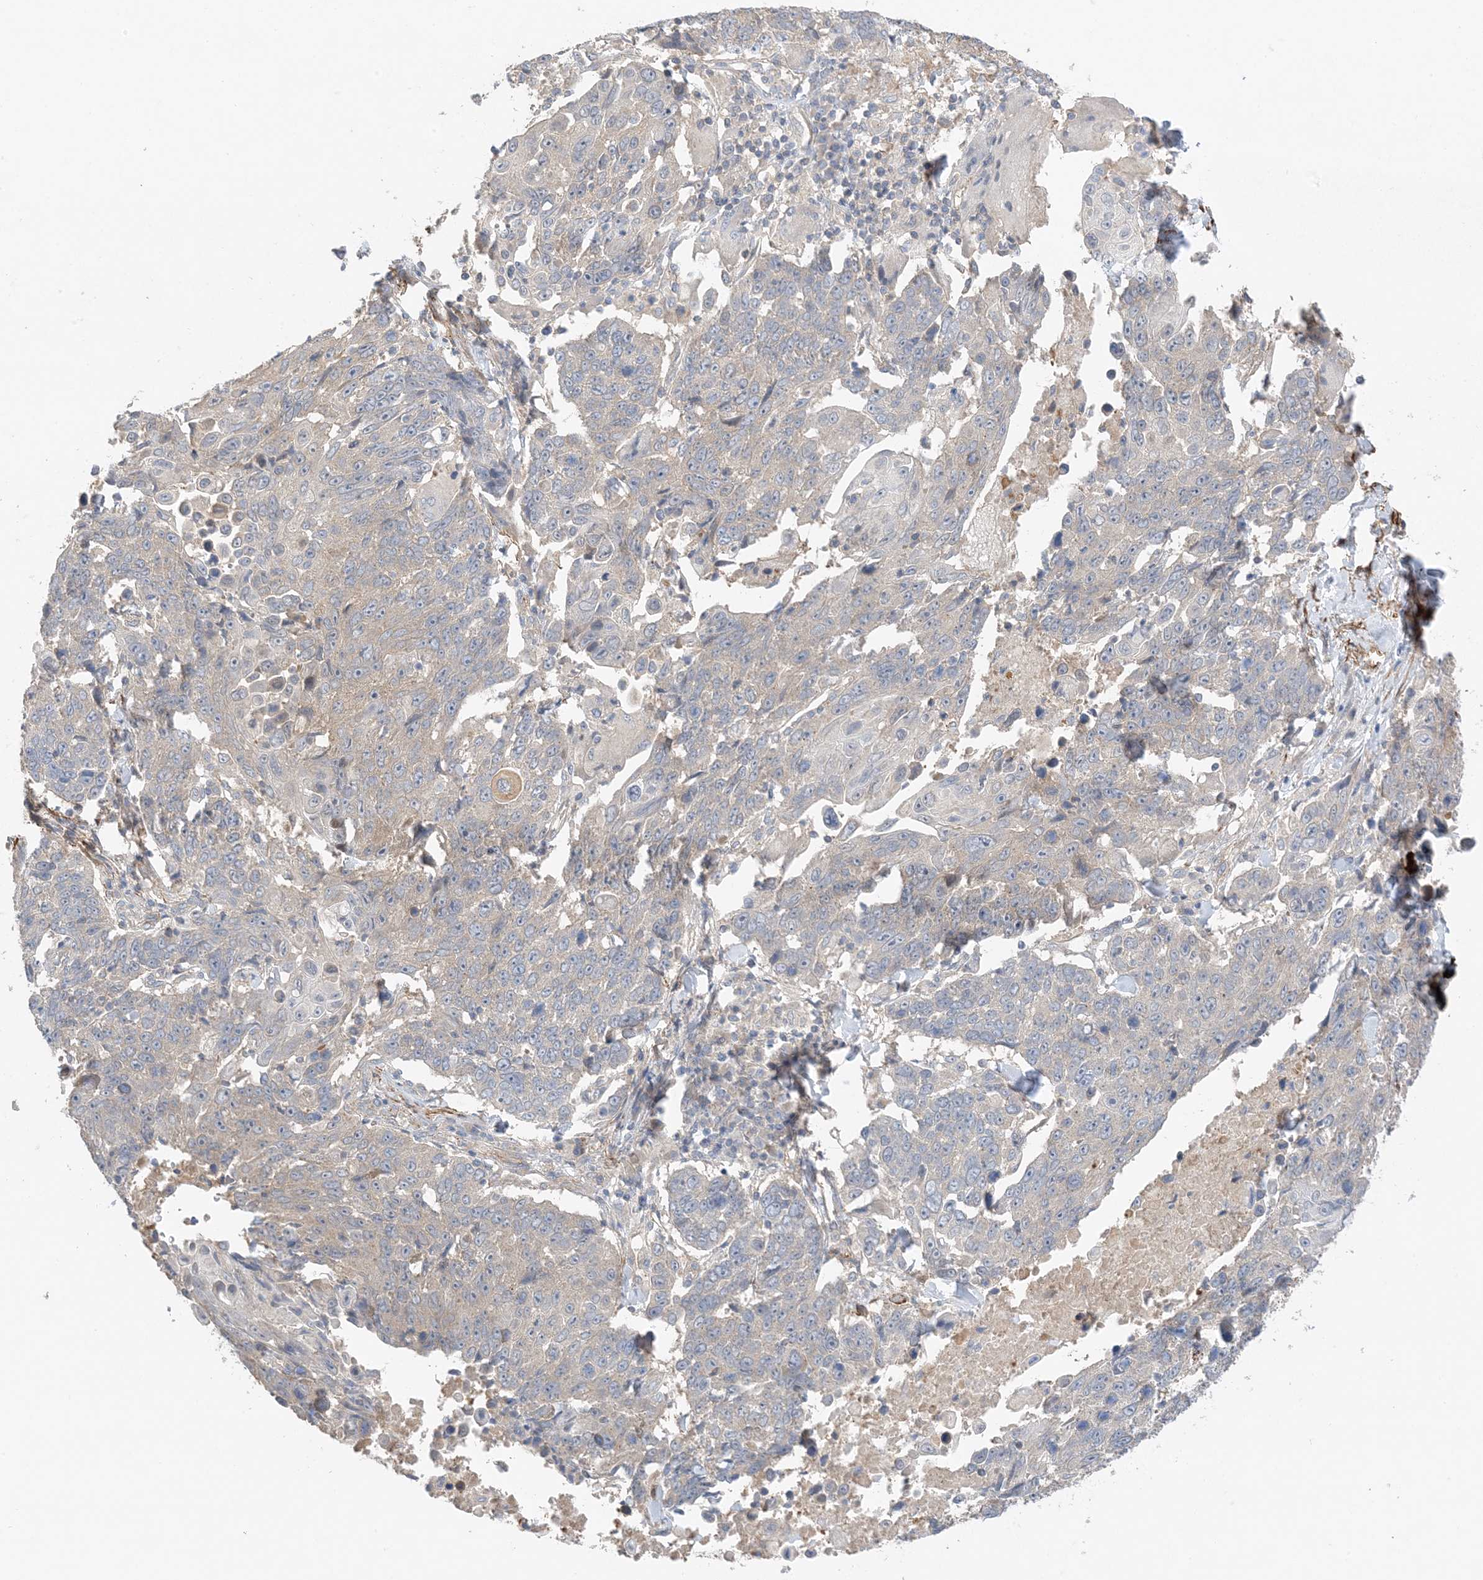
{"staining": {"intensity": "negative", "quantity": "none", "location": "none"}, "tissue": "lung cancer", "cell_type": "Tumor cells", "image_type": "cancer", "snomed": [{"axis": "morphology", "description": "Squamous cell carcinoma, NOS"}, {"axis": "topography", "description": "Lung"}], "caption": "Protein analysis of lung cancer displays no significant expression in tumor cells.", "gene": "KIFBP", "patient": {"sex": "male", "age": 66}}